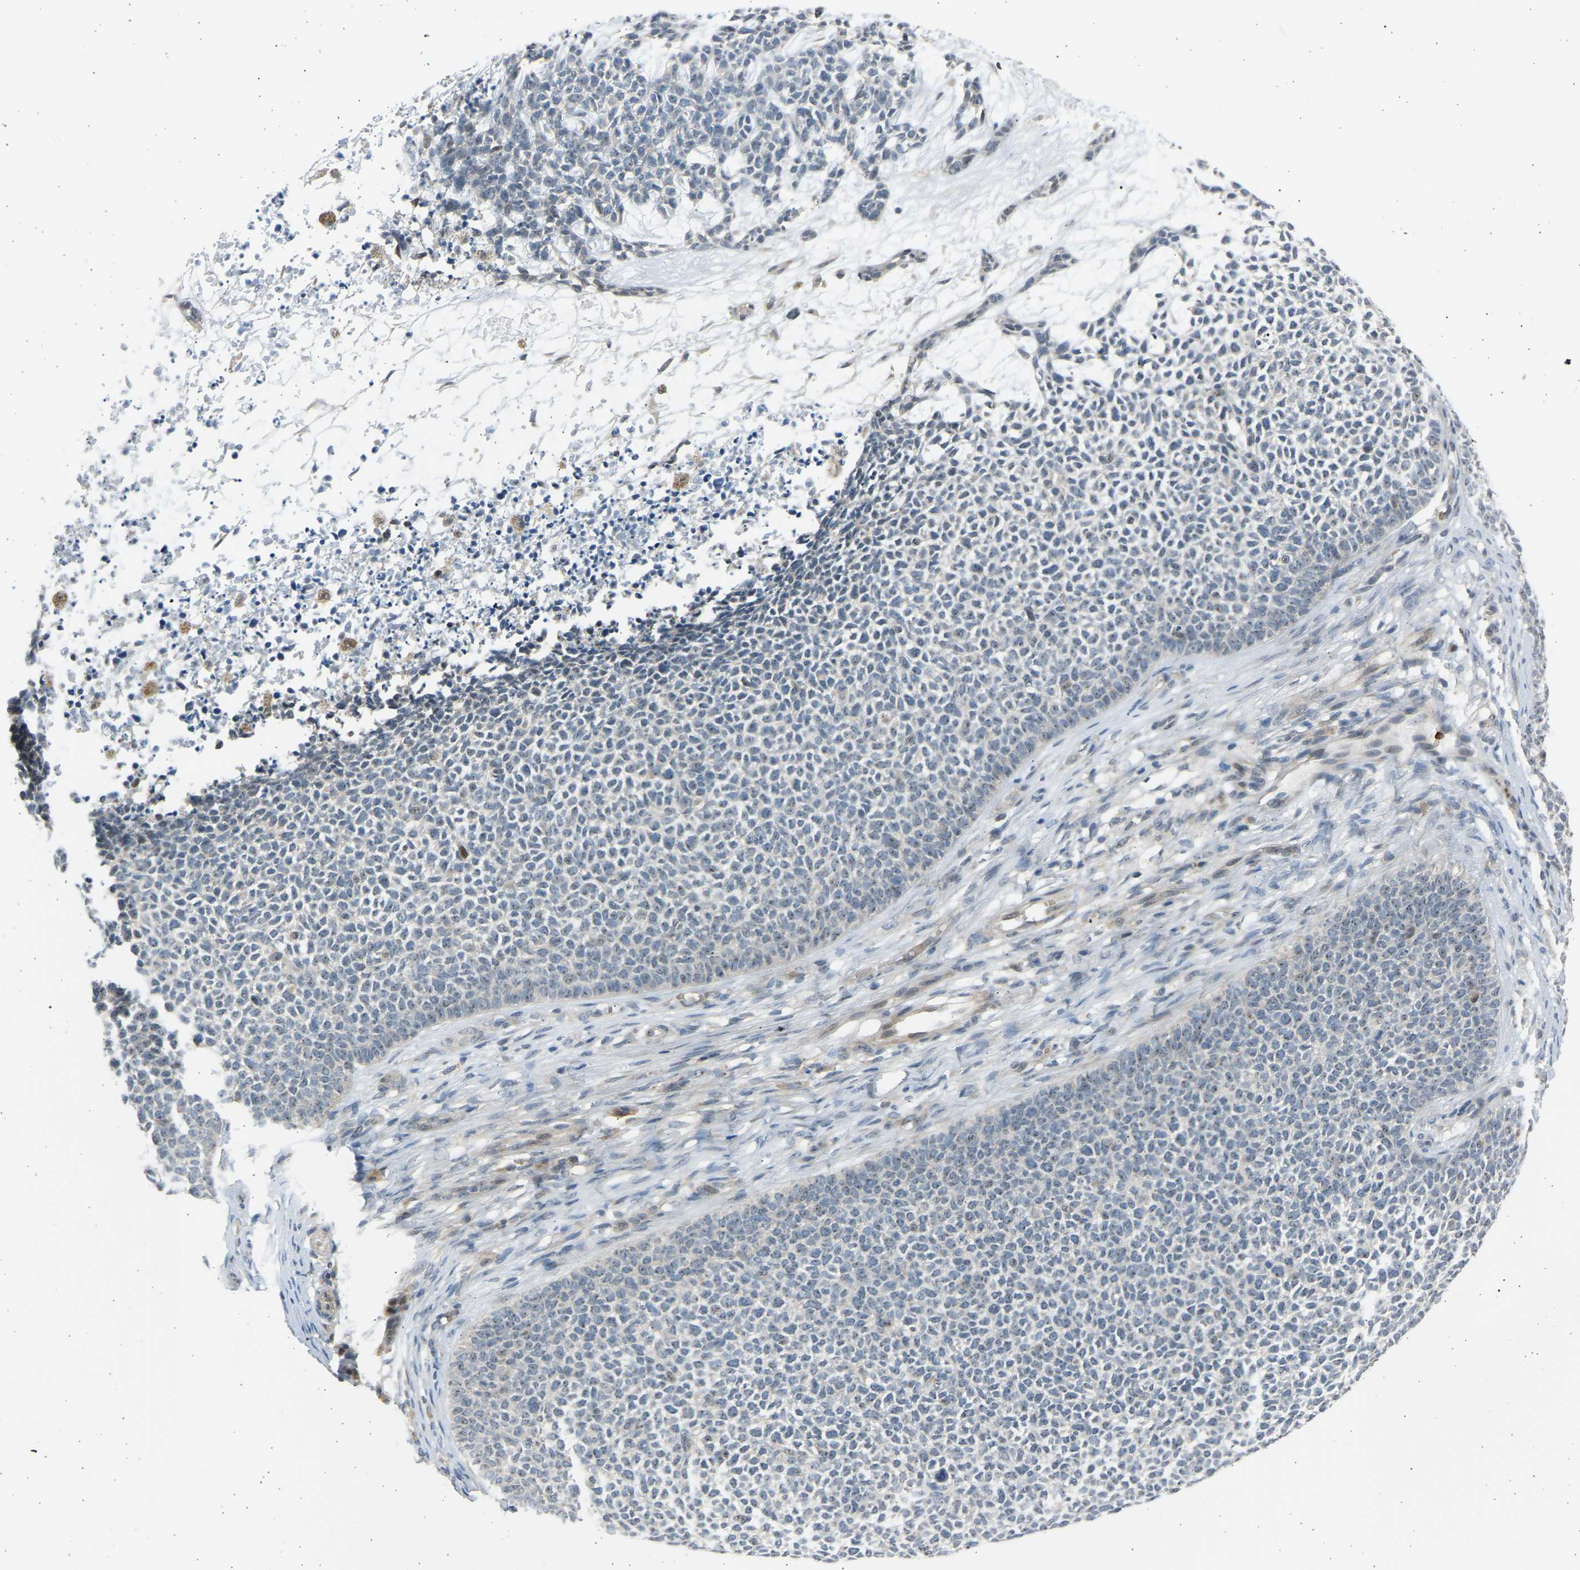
{"staining": {"intensity": "moderate", "quantity": "<25%", "location": "nuclear"}, "tissue": "skin cancer", "cell_type": "Tumor cells", "image_type": "cancer", "snomed": [{"axis": "morphology", "description": "Basal cell carcinoma"}, {"axis": "topography", "description": "Skin"}], "caption": "Protein analysis of basal cell carcinoma (skin) tissue exhibits moderate nuclear expression in about <25% of tumor cells.", "gene": "BIRC2", "patient": {"sex": "female", "age": 84}}